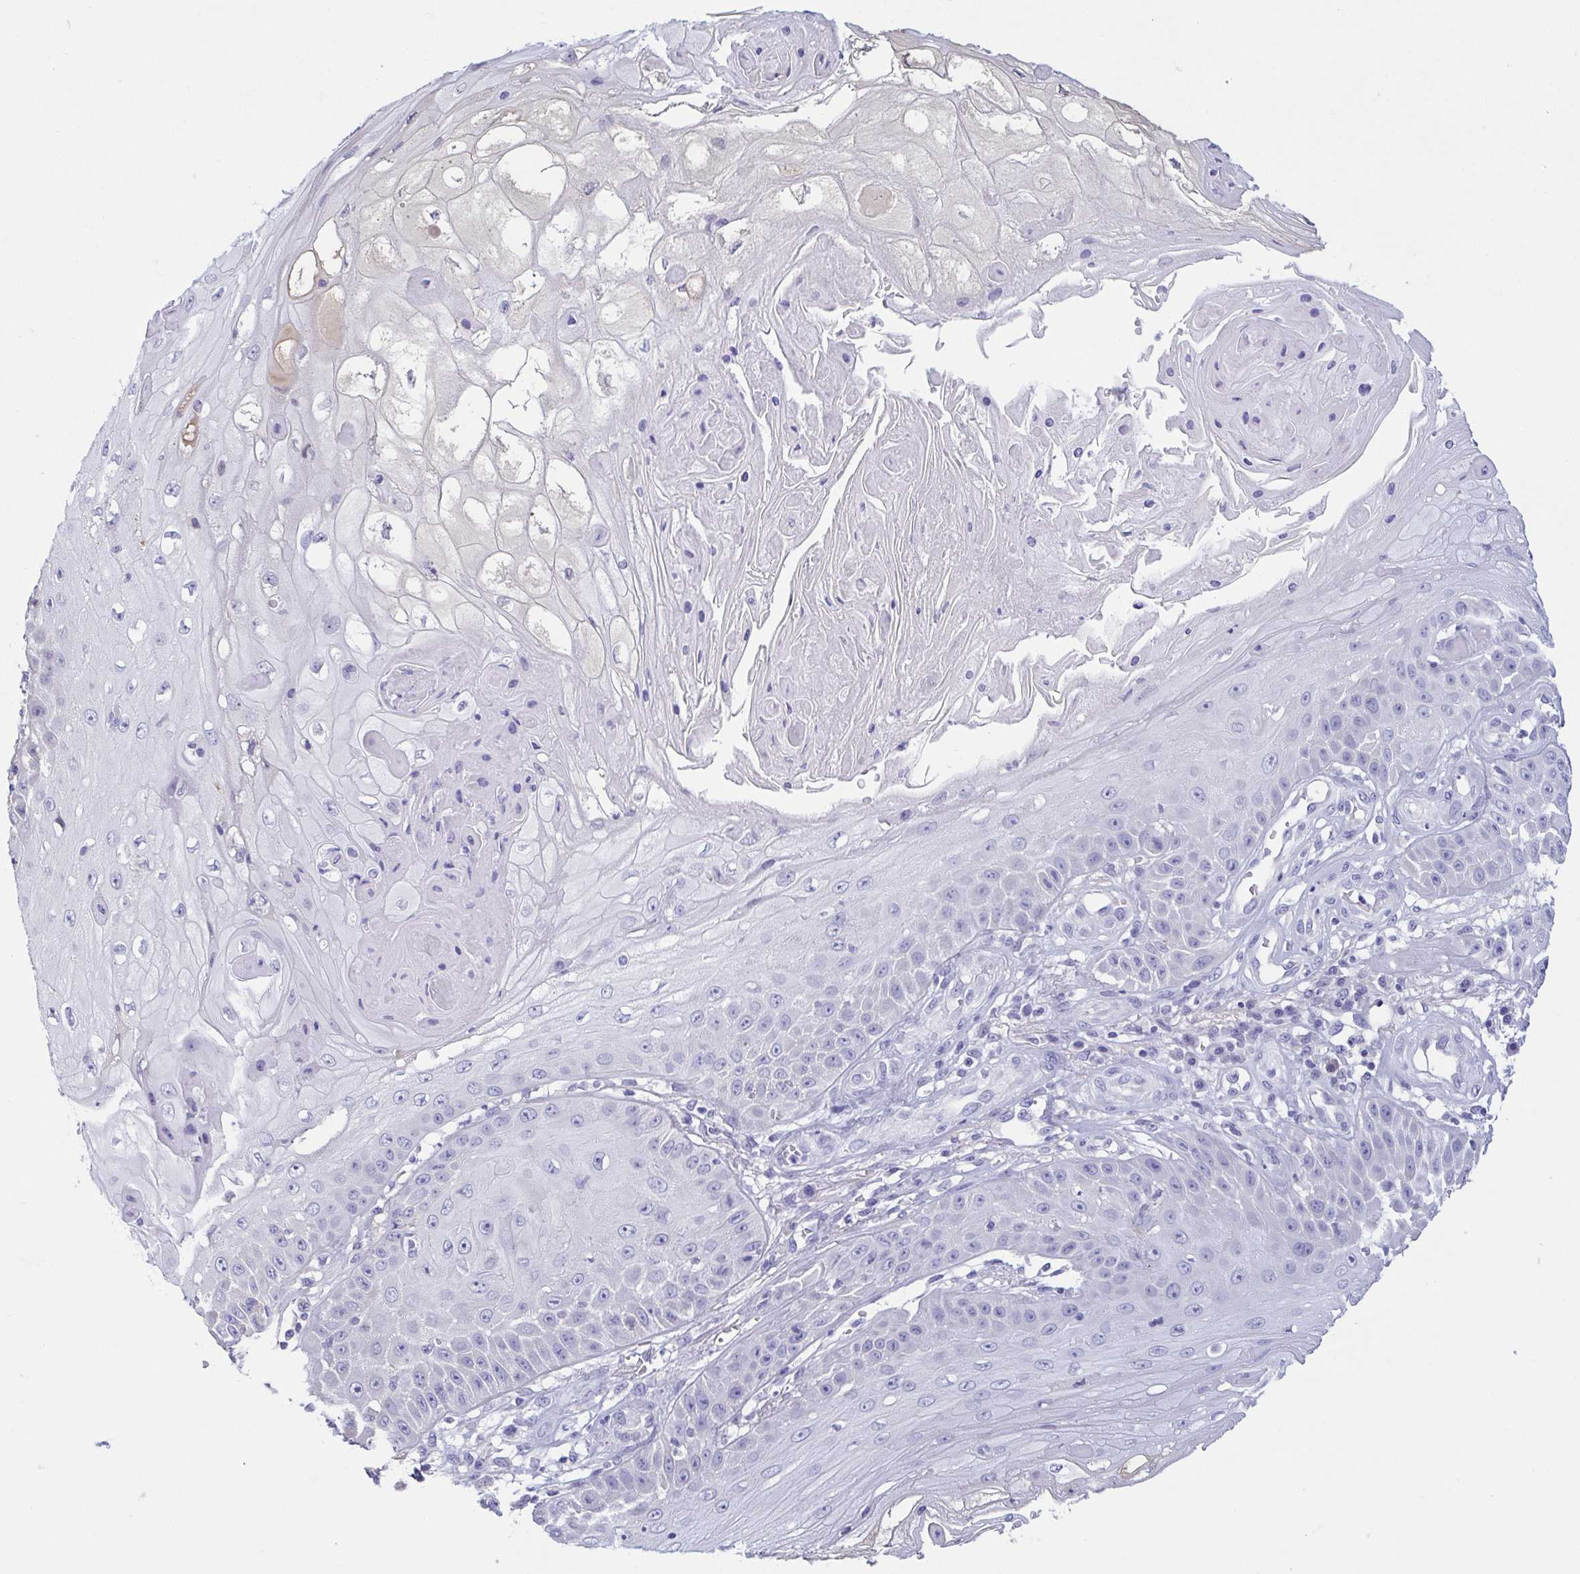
{"staining": {"intensity": "negative", "quantity": "none", "location": "none"}, "tissue": "skin cancer", "cell_type": "Tumor cells", "image_type": "cancer", "snomed": [{"axis": "morphology", "description": "Squamous cell carcinoma, NOS"}, {"axis": "topography", "description": "Skin"}], "caption": "Immunohistochemical staining of human skin cancer (squamous cell carcinoma) reveals no significant staining in tumor cells. Brightfield microscopy of immunohistochemistry stained with DAB (3,3'-diaminobenzidine) (brown) and hematoxylin (blue), captured at high magnification.", "gene": "TREH", "patient": {"sex": "male", "age": 70}}